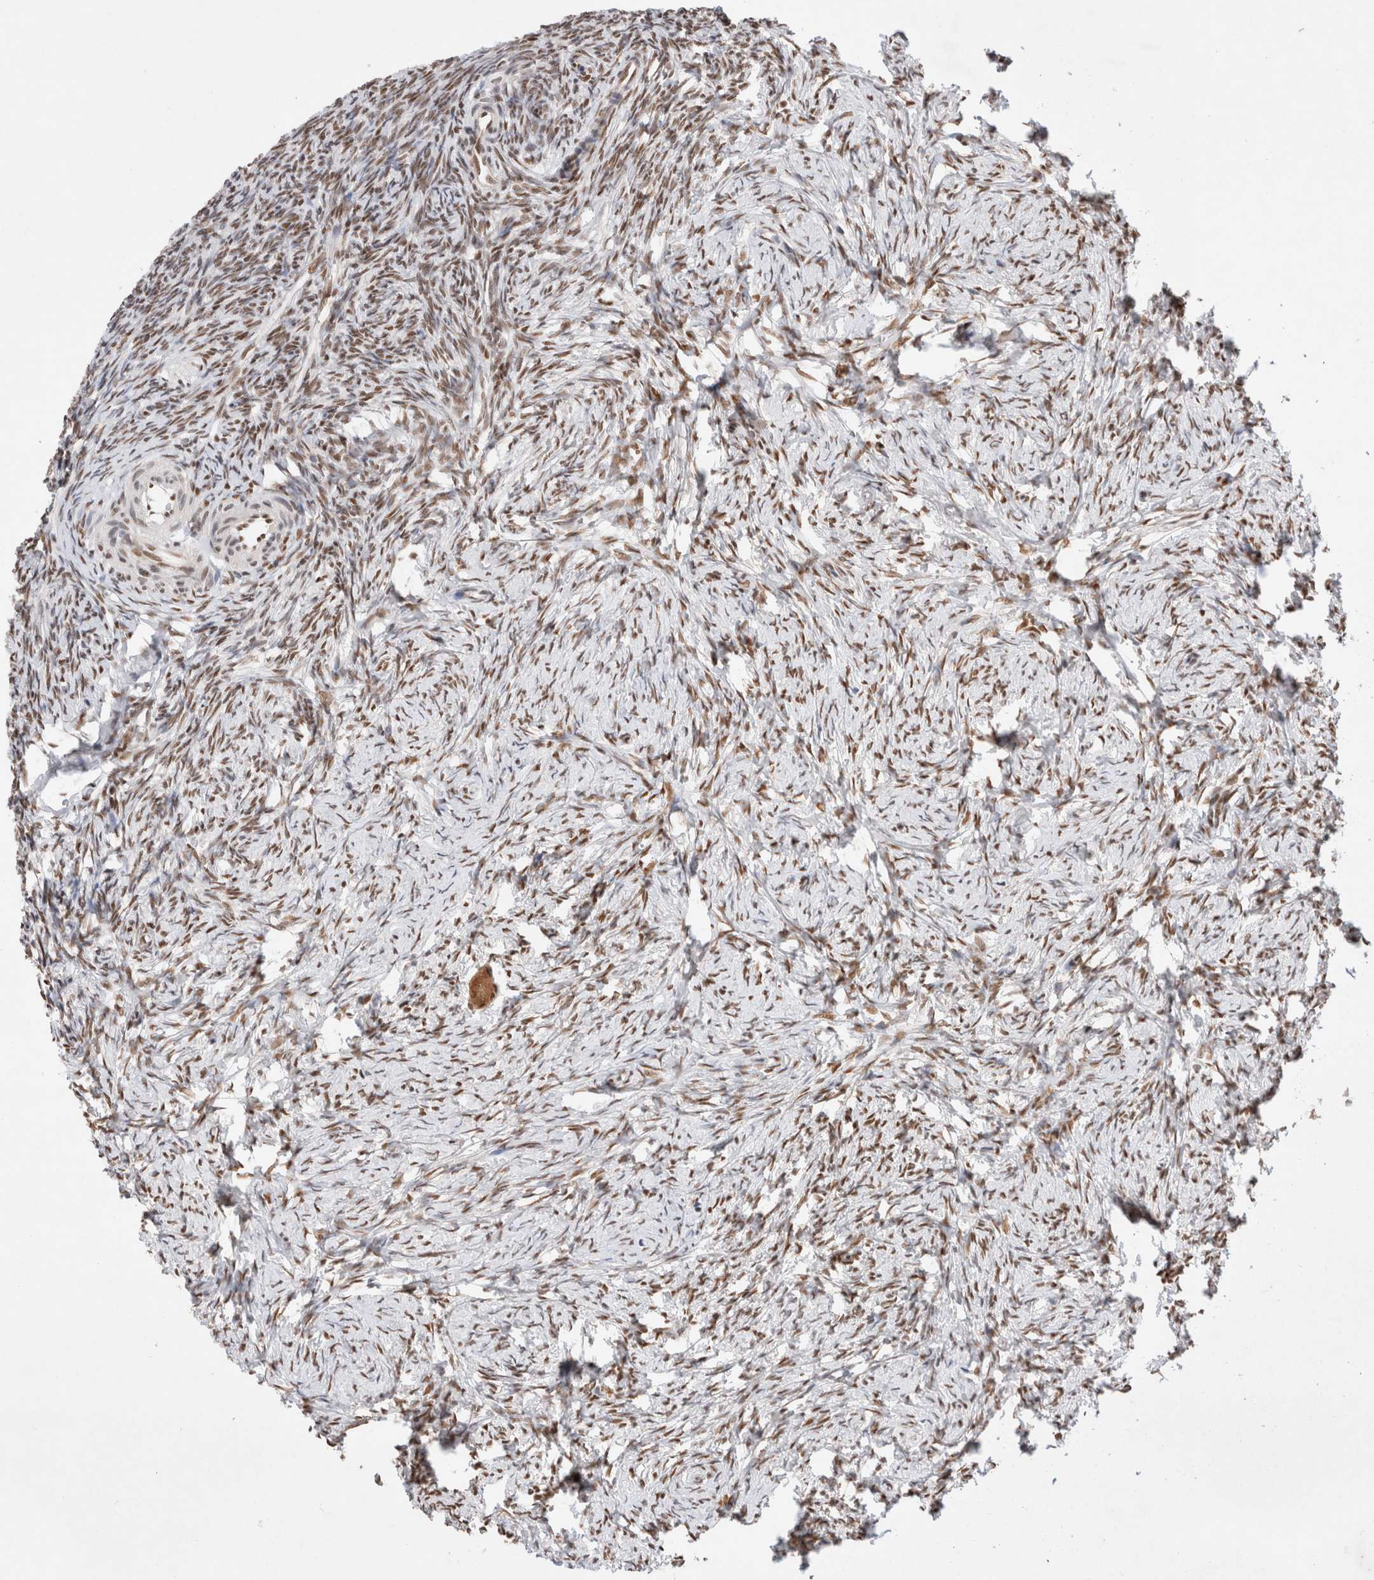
{"staining": {"intensity": "strong", "quantity": ">75%", "location": "cytoplasmic/membranous,nuclear"}, "tissue": "ovary", "cell_type": "Follicle cells", "image_type": "normal", "snomed": [{"axis": "morphology", "description": "Normal tissue, NOS"}, {"axis": "topography", "description": "Ovary"}], "caption": "DAB (3,3'-diaminobenzidine) immunohistochemical staining of unremarkable human ovary displays strong cytoplasmic/membranous,nuclear protein positivity in about >75% of follicle cells. (Brightfield microscopy of DAB IHC at high magnification).", "gene": "GTF2I", "patient": {"sex": "female", "age": 34}}